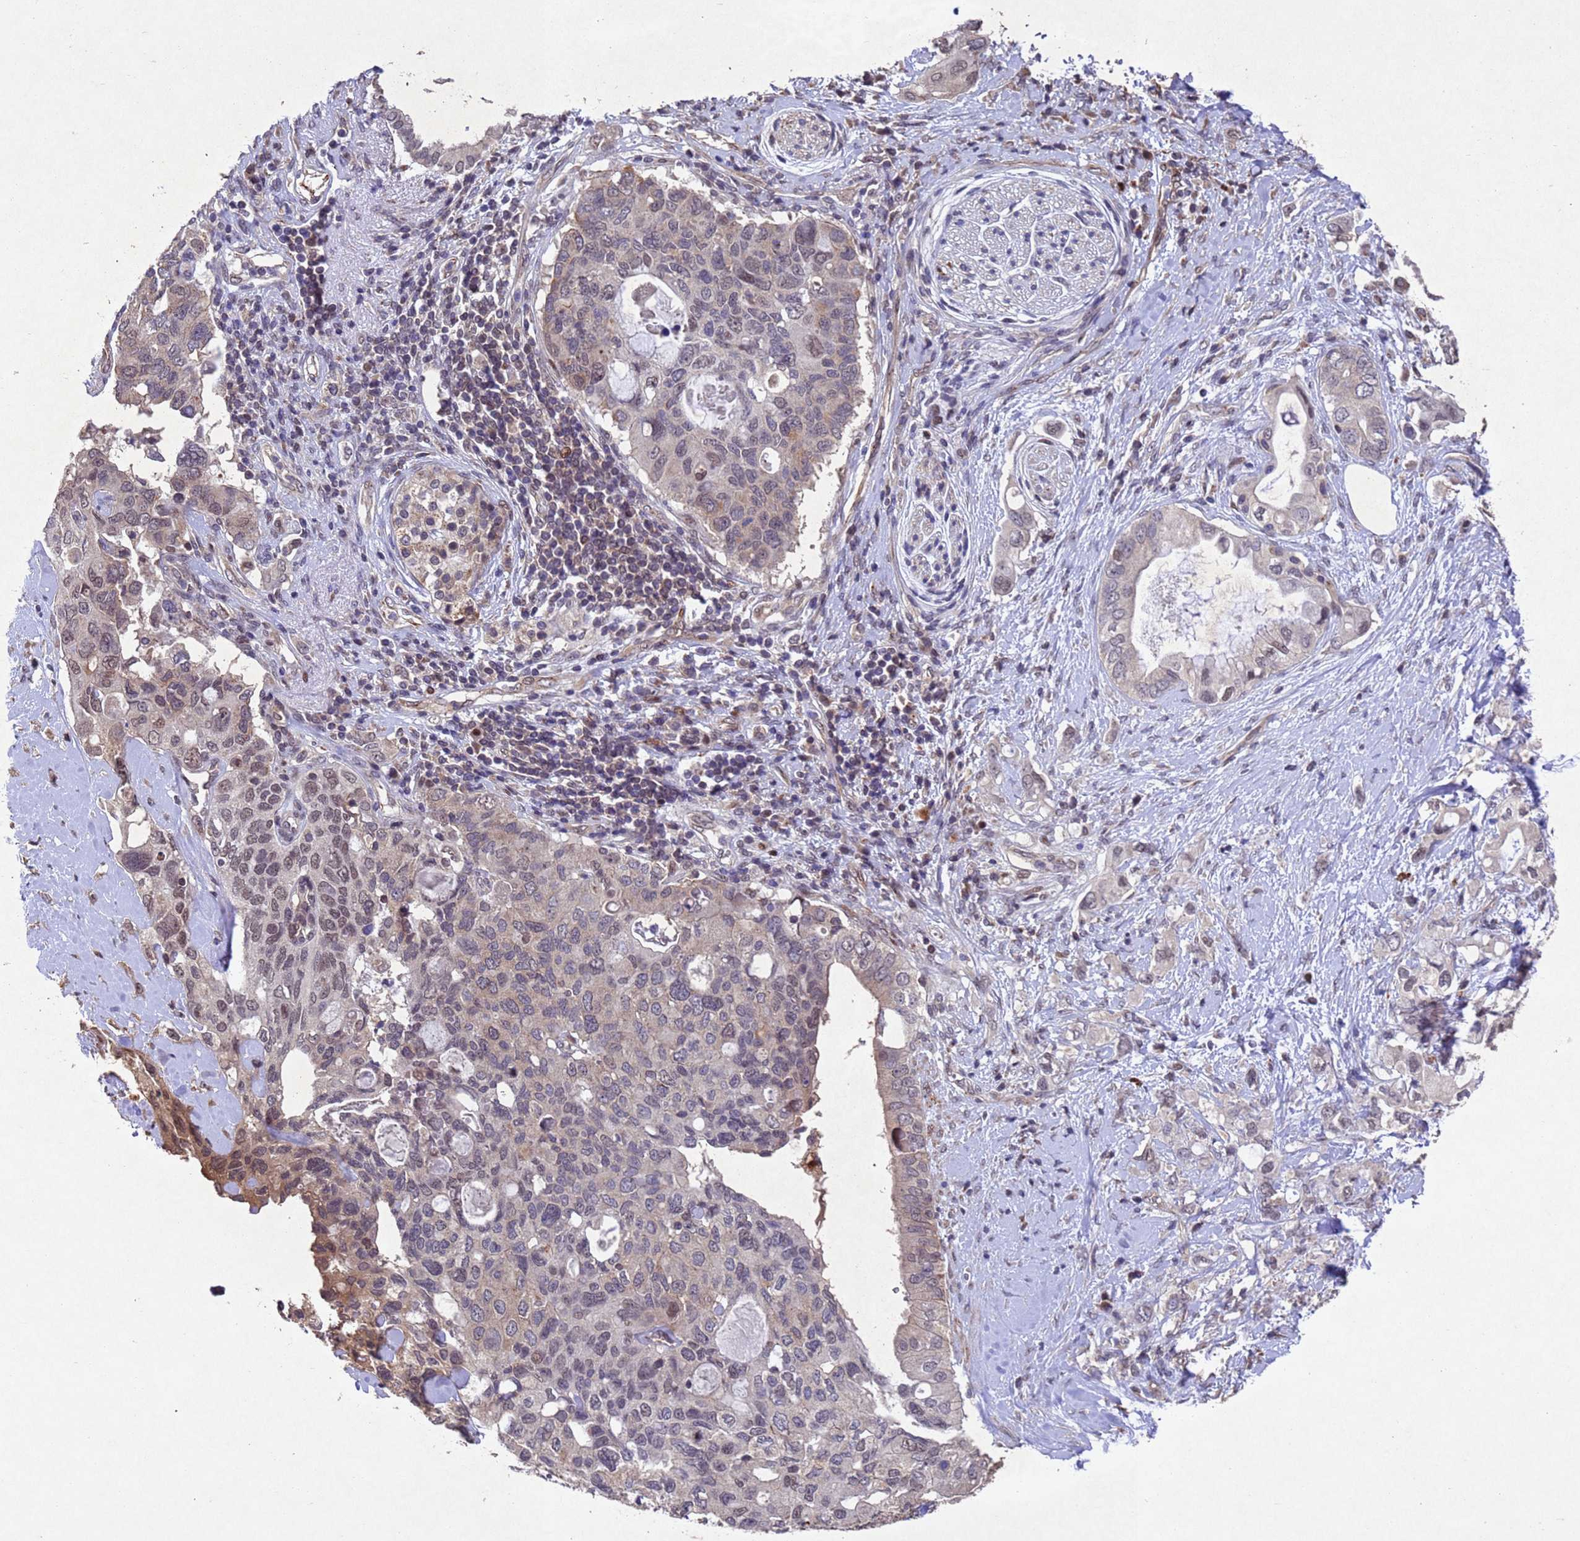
{"staining": {"intensity": "moderate", "quantity": "25%-75%", "location": "nuclear"}, "tissue": "pancreatic cancer", "cell_type": "Tumor cells", "image_type": "cancer", "snomed": [{"axis": "morphology", "description": "Adenocarcinoma, NOS"}, {"axis": "topography", "description": "Pancreas"}], "caption": "IHC photomicrograph of neoplastic tissue: adenocarcinoma (pancreatic) stained using immunohistochemistry (IHC) demonstrates medium levels of moderate protein expression localized specifically in the nuclear of tumor cells, appearing as a nuclear brown color.", "gene": "TBK1", "patient": {"sex": "female", "age": 56}}